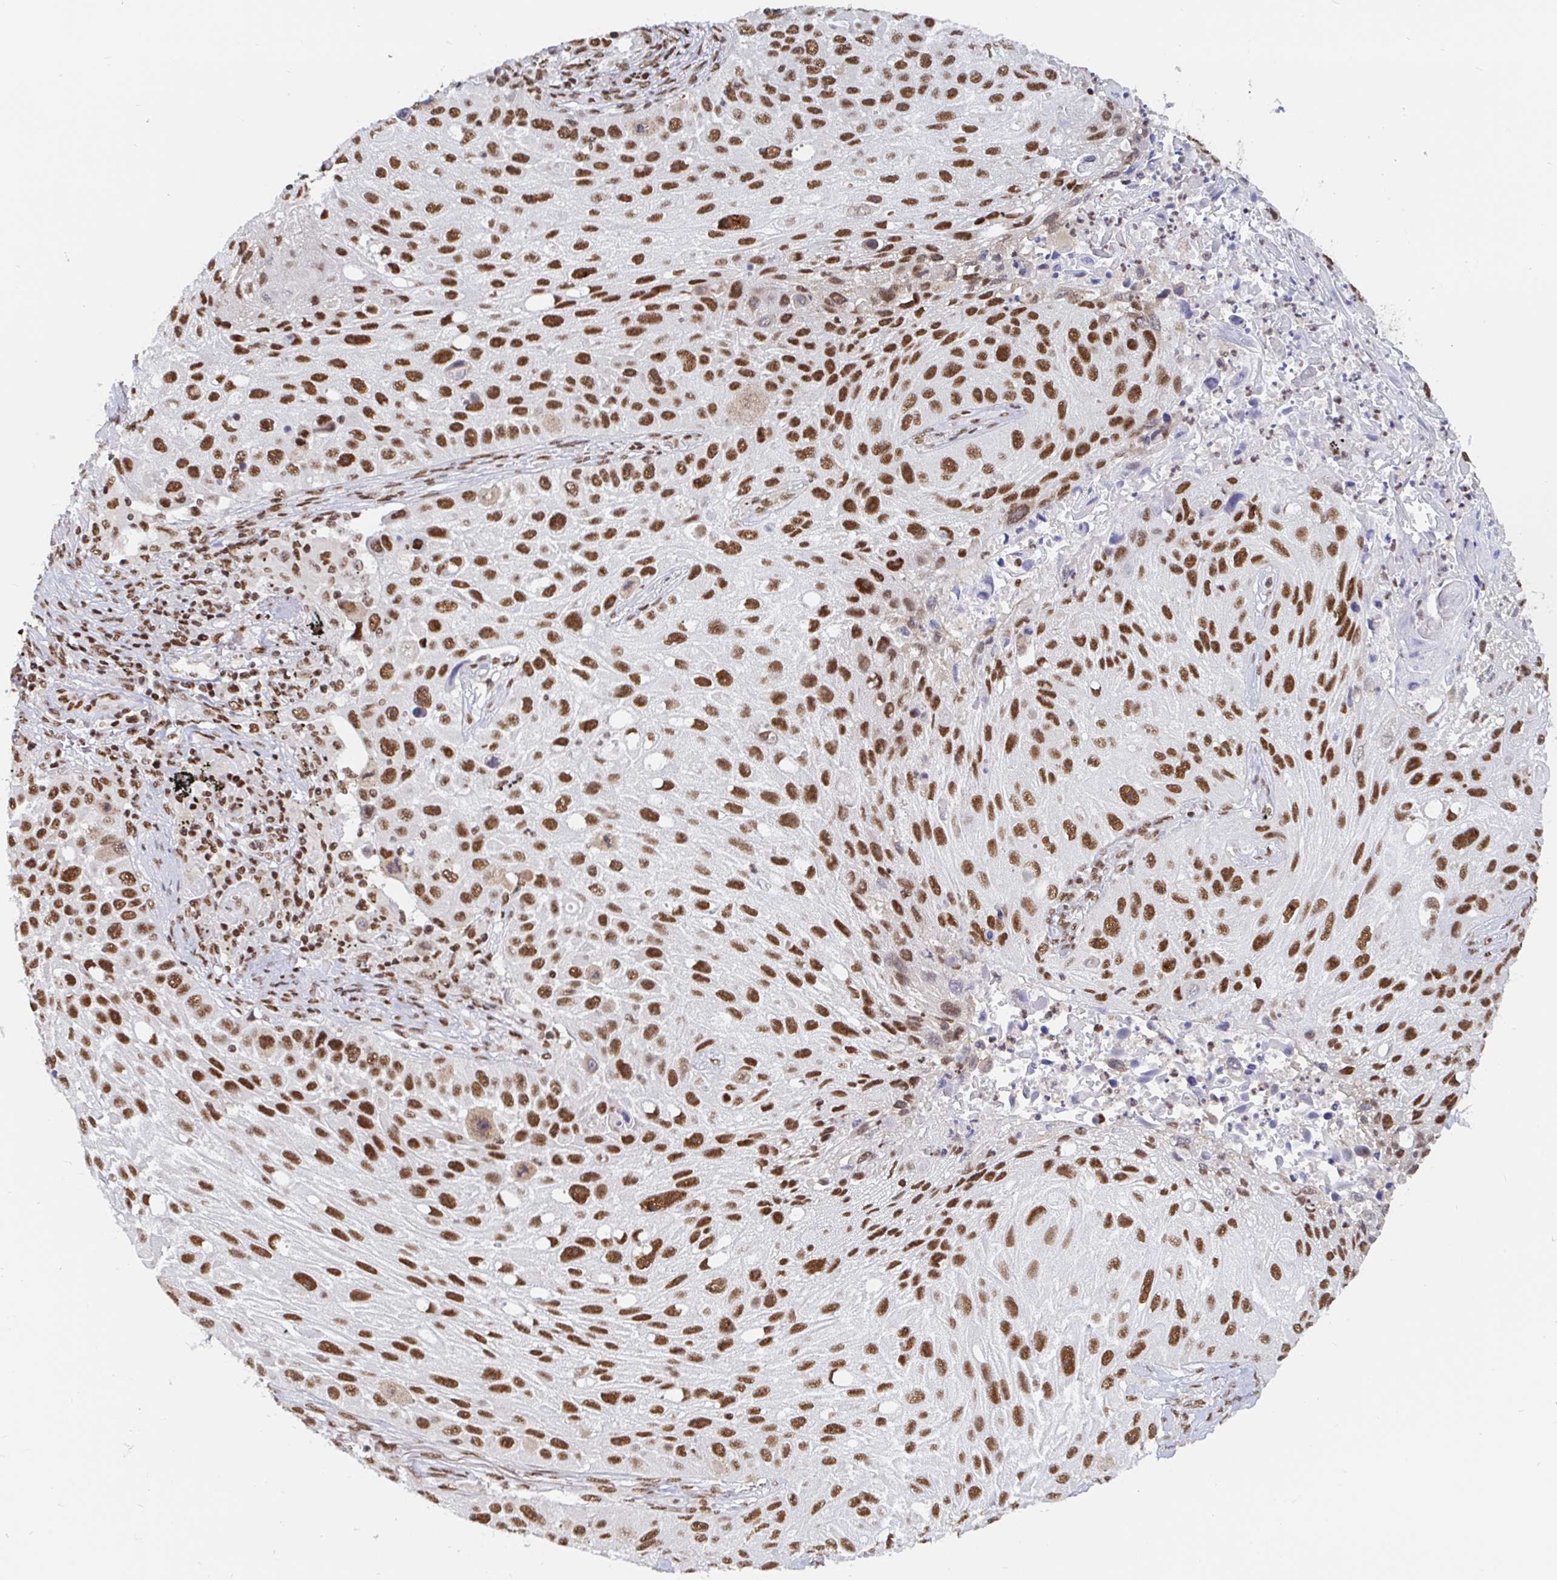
{"staining": {"intensity": "moderate", "quantity": ">75%", "location": "nuclear"}, "tissue": "lung cancer", "cell_type": "Tumor cells", "image_type": "cancer", "snomed": [{"axis": "morphology", "description": "Normal morphology"}, {"axis": "morphology", "description": "Squamous cell carcinoma, NOS"}, {"axis": "topography", "description": "Lymph node"}, {"axis": "topography", "description": "Lung"}], "caption": "Lung cancer (squamous cell carcinoma) was stained to show a protein in brown. There is medium levels of moderate nuclear staining in about >75% of tumor cells.", "gene": "RBMX", "patient": {"sex": "male", "age": 67}}